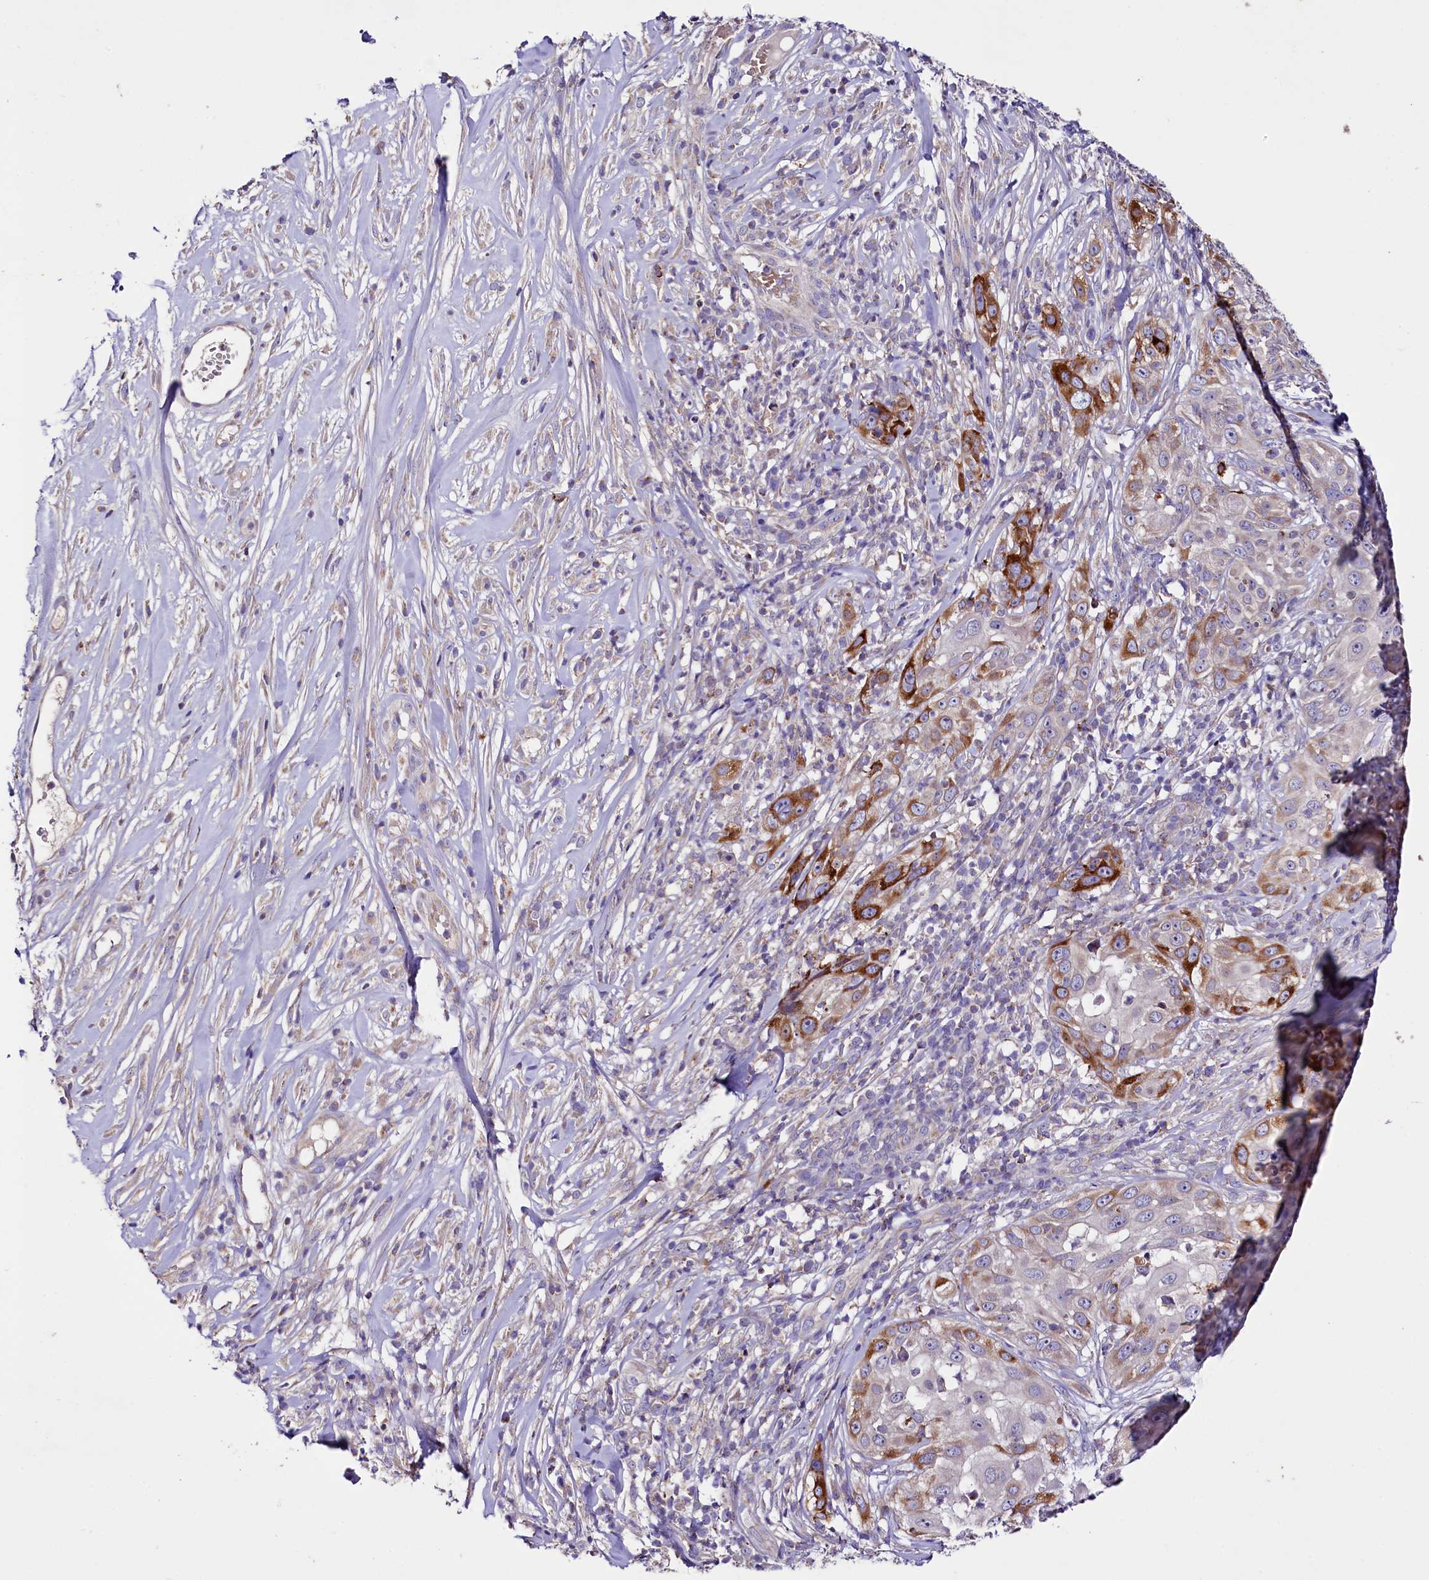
{"staining": {"intensity": "strong", "quantity": "<25%", "location": "cytoplasmic/membranous"}, "tissue": "skin cancer", "cell_type": "Tumor cells", "image_type": "cancer", "snomed": [{"axis": "morphology", "description": "Squamous cell carcinoma, NOS"}, {"axis": "topography", "description": "Skin"}], "caption": "Protein analysis of skin cancer (squamous cell carcinoma) tissue reveals strong cytoplasmic/membranous positivity in about <25% of tumor cells.", "gene": "ZNF45", "patient": {"sex": "female", "age": 44}}